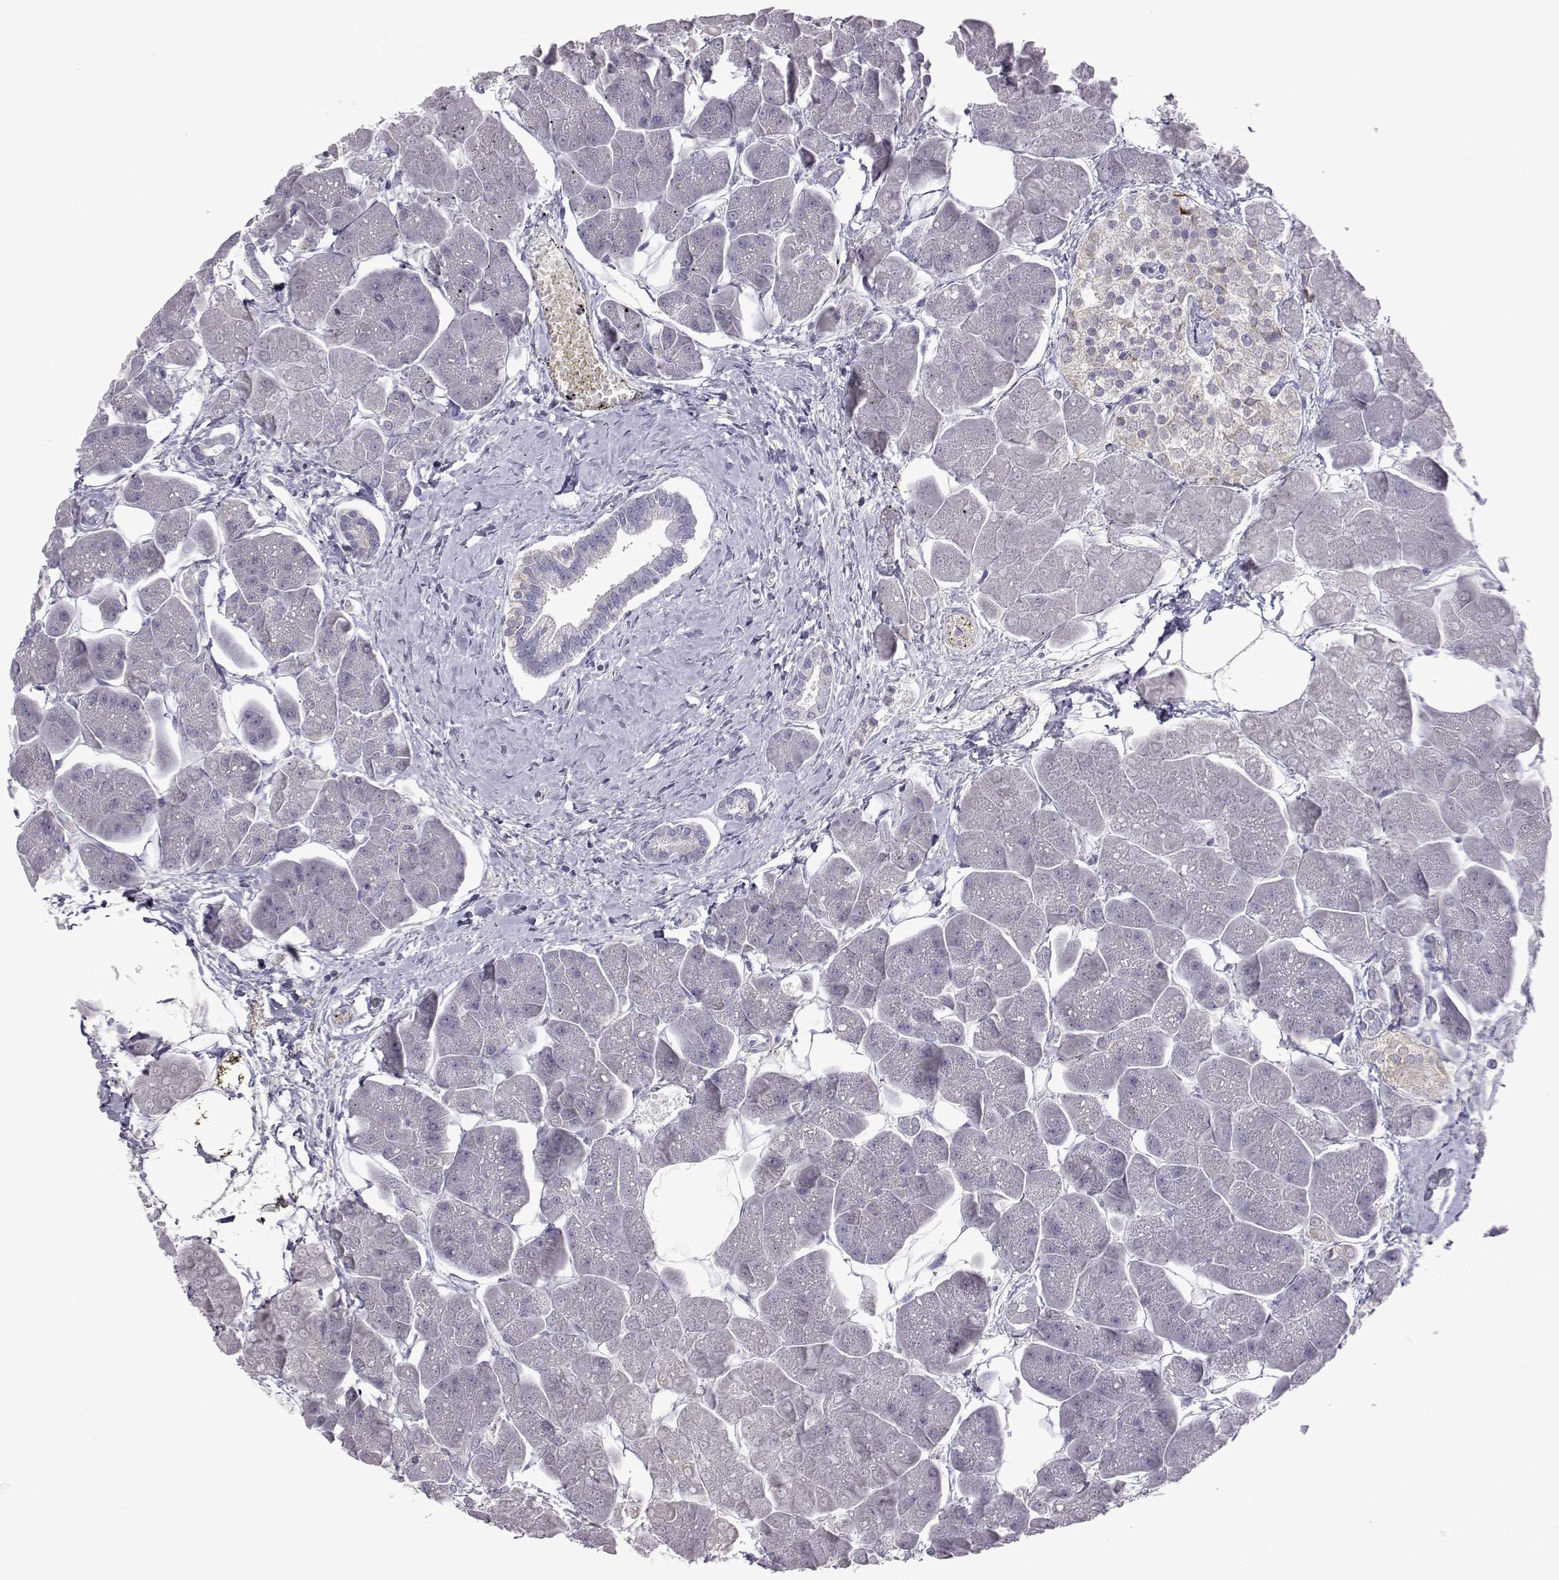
{"staining": {"intensity": "negative", "quantity": "none", "location": "none"}, "tissue": "pancreas", "cell_type": "Exocrine glandular cells", "image_type": "normal", "snomed": [{"axis": "morphology", "description": "Normal tissue, NOS"}, {"axis": "topography", "description": "Adipose tissue"}, {"axis": "topography", "description": "Pancreas"}, {"axis": "topography", "description": "Peripheral nerve tissue"}], "caption": "There is no significant expression in exocrine glandular cells of pancreas. (DAB (3,3'-diaminobenzidine) IHC, high magnification).", "gene": "VGF", "patient": {"sex": "female", "age": 58}}